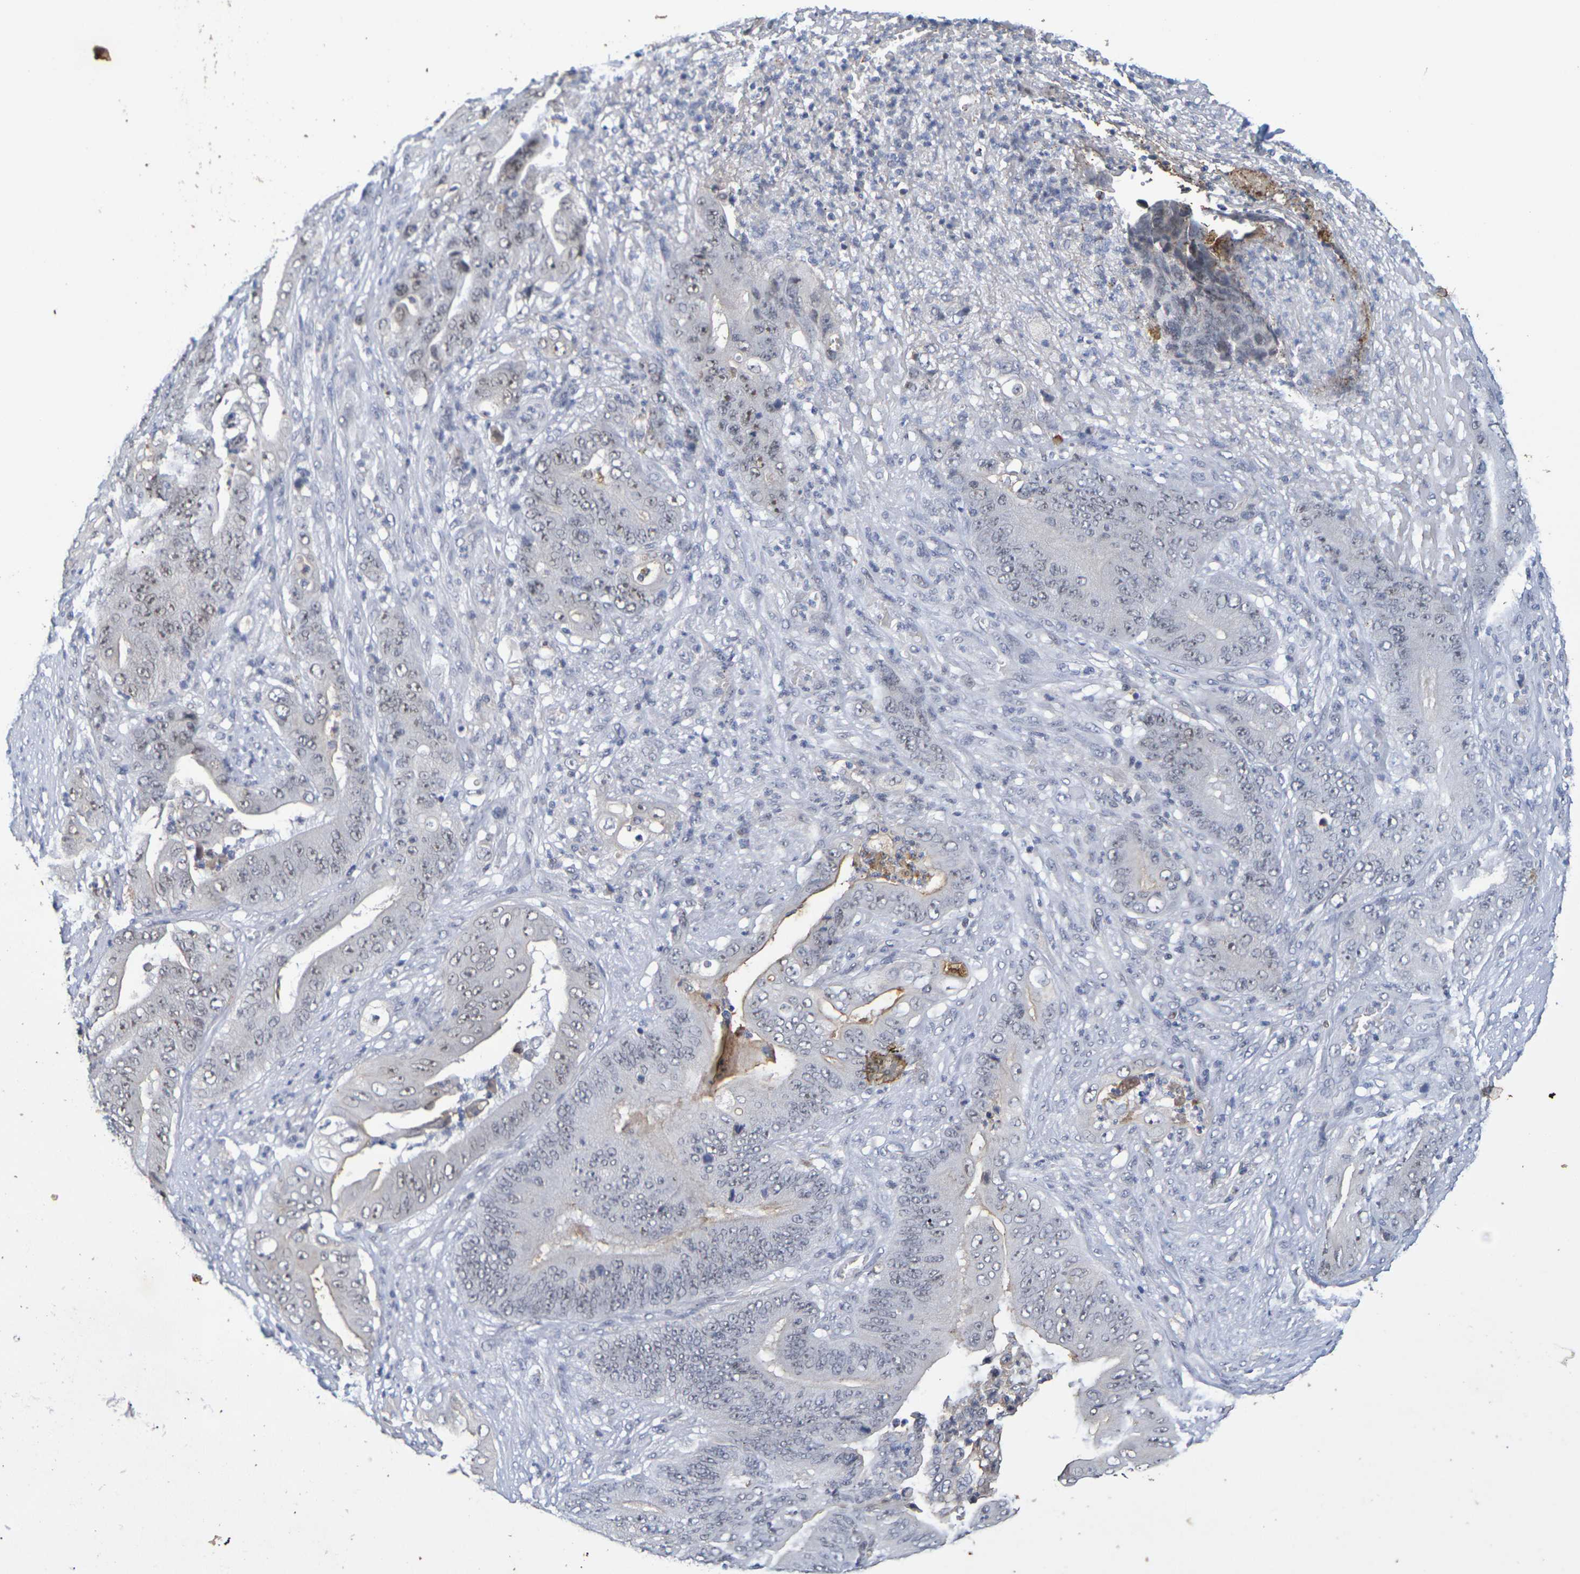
{"staining": {"intensity": "moderate", "quantity": "25%-75%", "location": "nuclear"}, "tissue": "stomach cancer", "cell_type": "Tumor cells", "image_type": "cancer", "snomed": [{"axis": "morphology", "description": "Adenocarcinoma, NOS"}, {"axis": "topography", "description": "Stomach"}], "caption": "Human adenocarcinoma (stomach) stained with a brown dye exhibits moderate nuclear positive positivity in about 25%-75% of tumor cells.", "gene": "TERF2", "patient": {"sex": "female", "age": 73}}